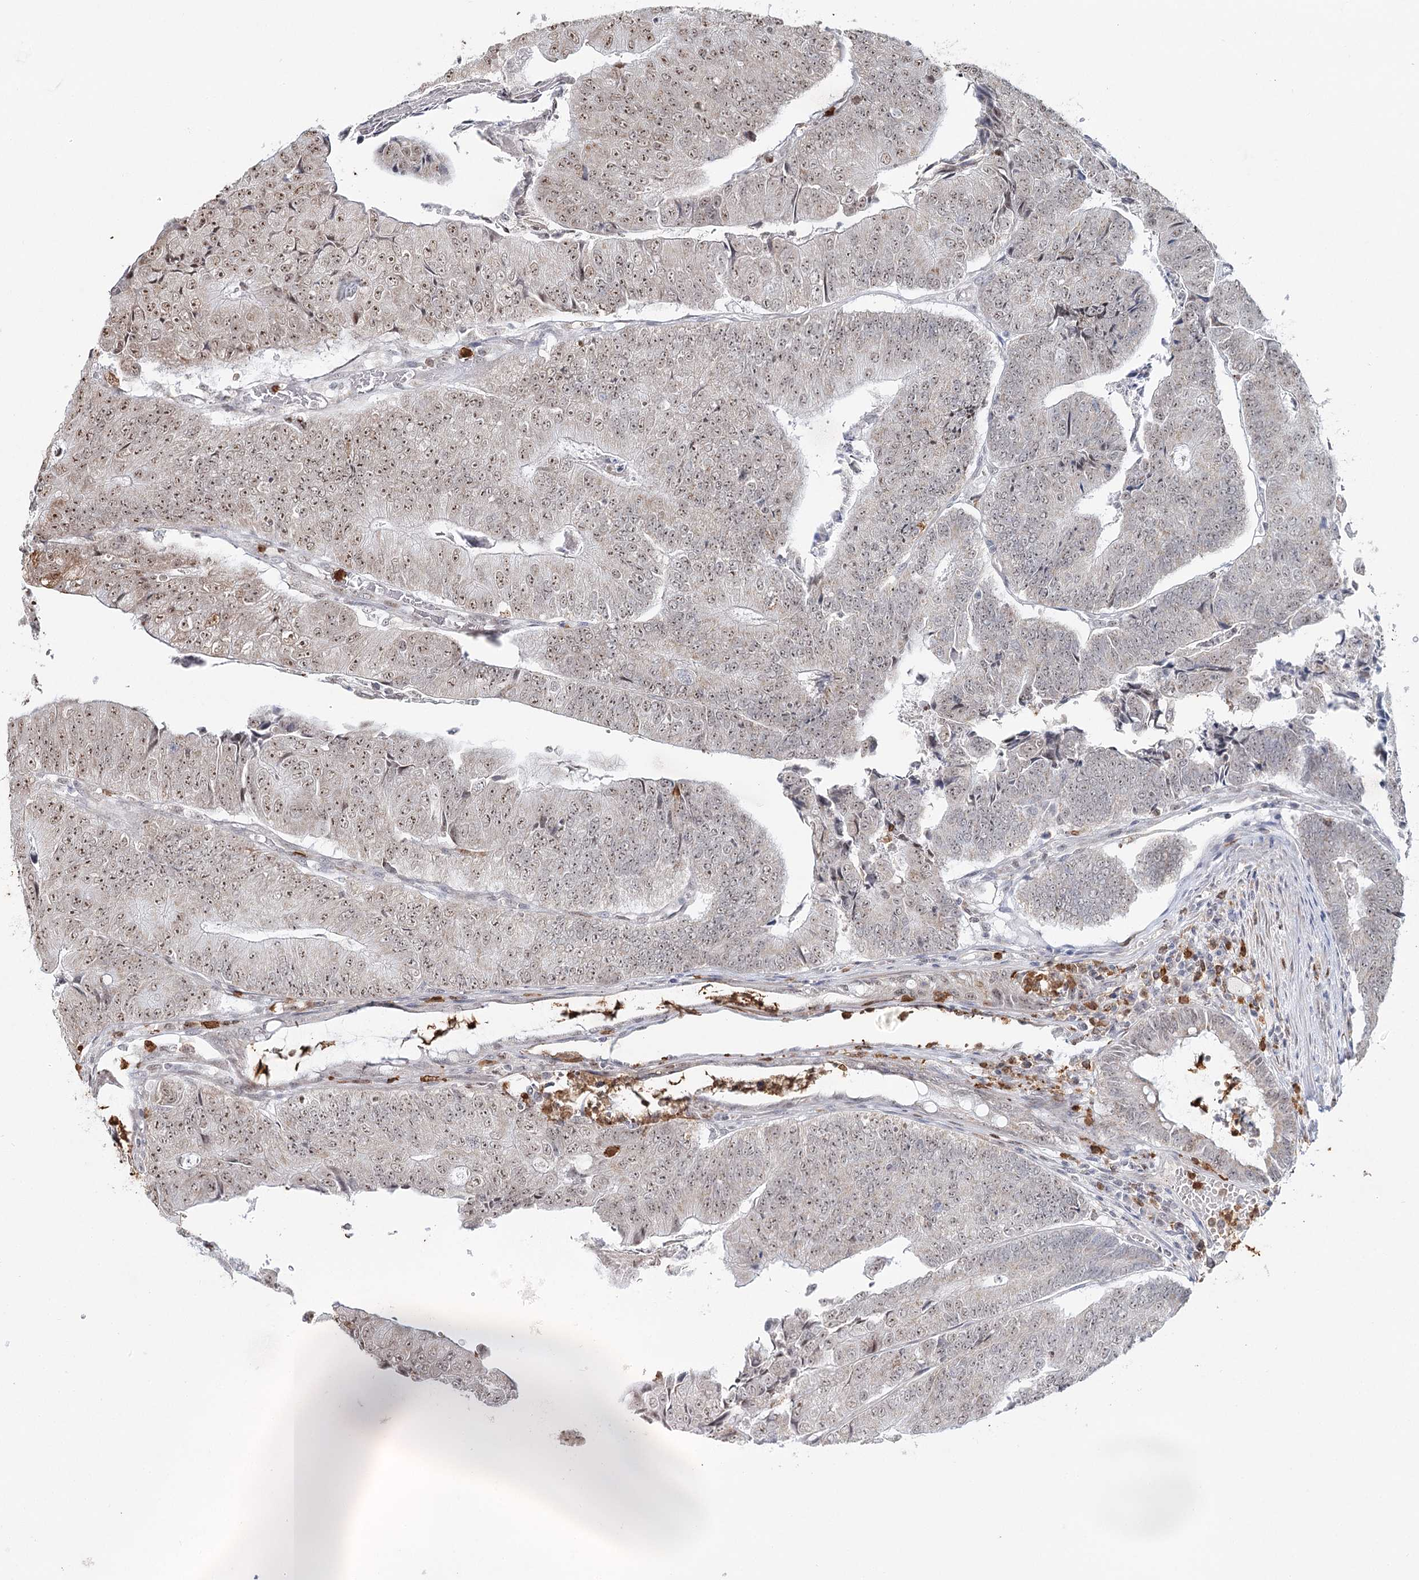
{"staining": {"intensity": "weak", "quantity": ">75%", "location": "nuclear"}, "tissue": "colorectal cancer", "cell_type": "Tumor cells", "image_type": "cancer", "snomed": [{"axis": "morphology", "description": "Adenocarcinoma, NOS"}, {"axis": "topography", "description": "Colon"}], "caption": "There is low levels of weak nuclear staining in tumor cells of colorectal cancer, as demonstrated by immunohistochemical staining (brown color).", "gene": "ATAD1", "patient": {"sex": "female", "age": 67}}